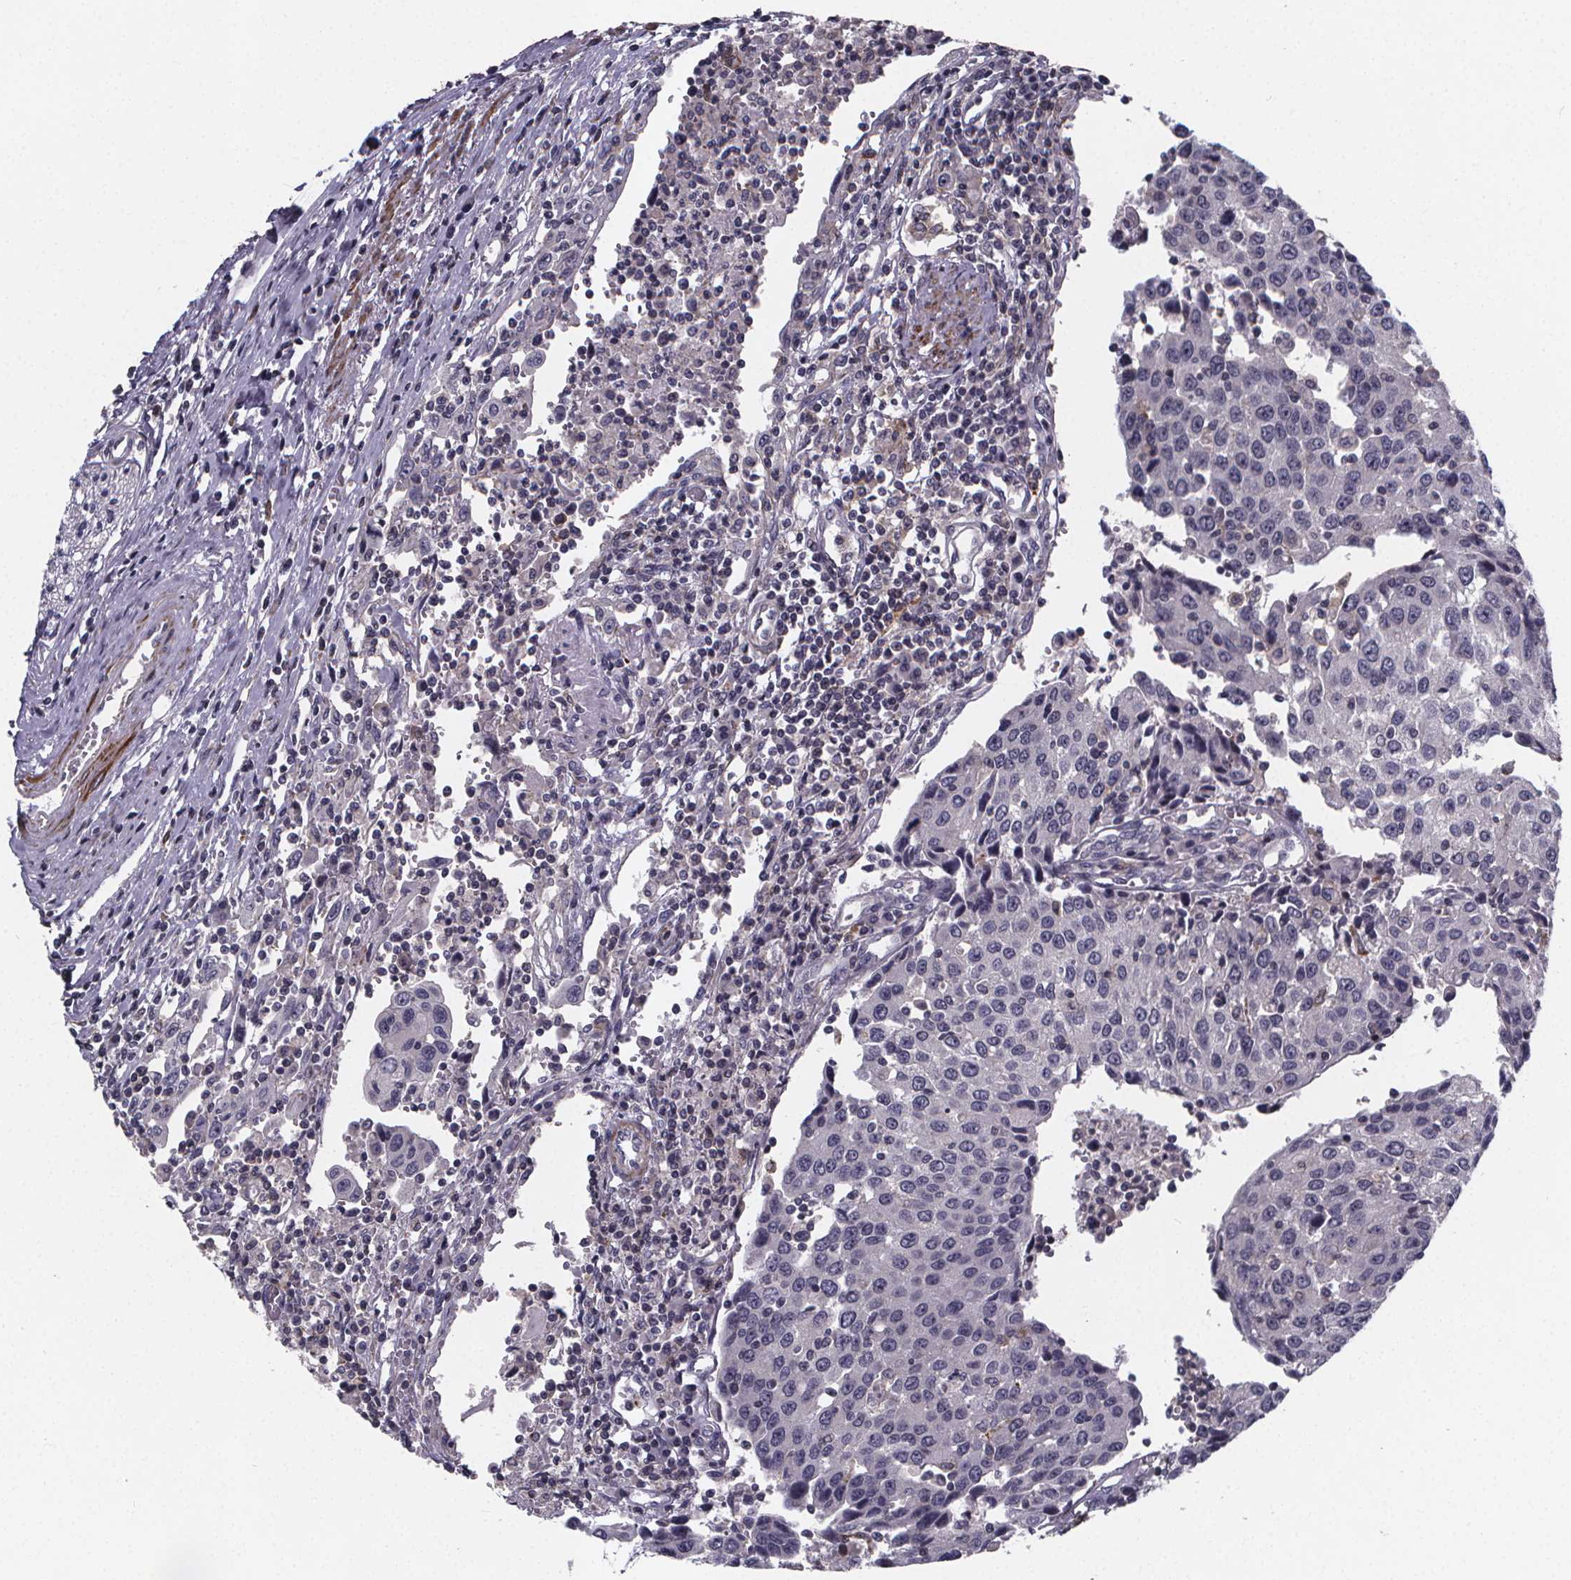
{"staining": {"intensity": "negative", "quantity": "none", "location": "none"}, "tissue": "urothelial cancer", "cell_type": "Tumor cells", "image_type": "cancer", "snomed": [{"axis": "morphology", "description": "Urothelial carcinoma, High grade"}, {"axis": "topography", "description": "Urinary bladder"}], "caption": "Urothelial cancer was stained to show a protein in brown. There is no significant staining in tumor cells.", "gene": "FBXW2", "patient": {"sex": "female", "age": 85}}